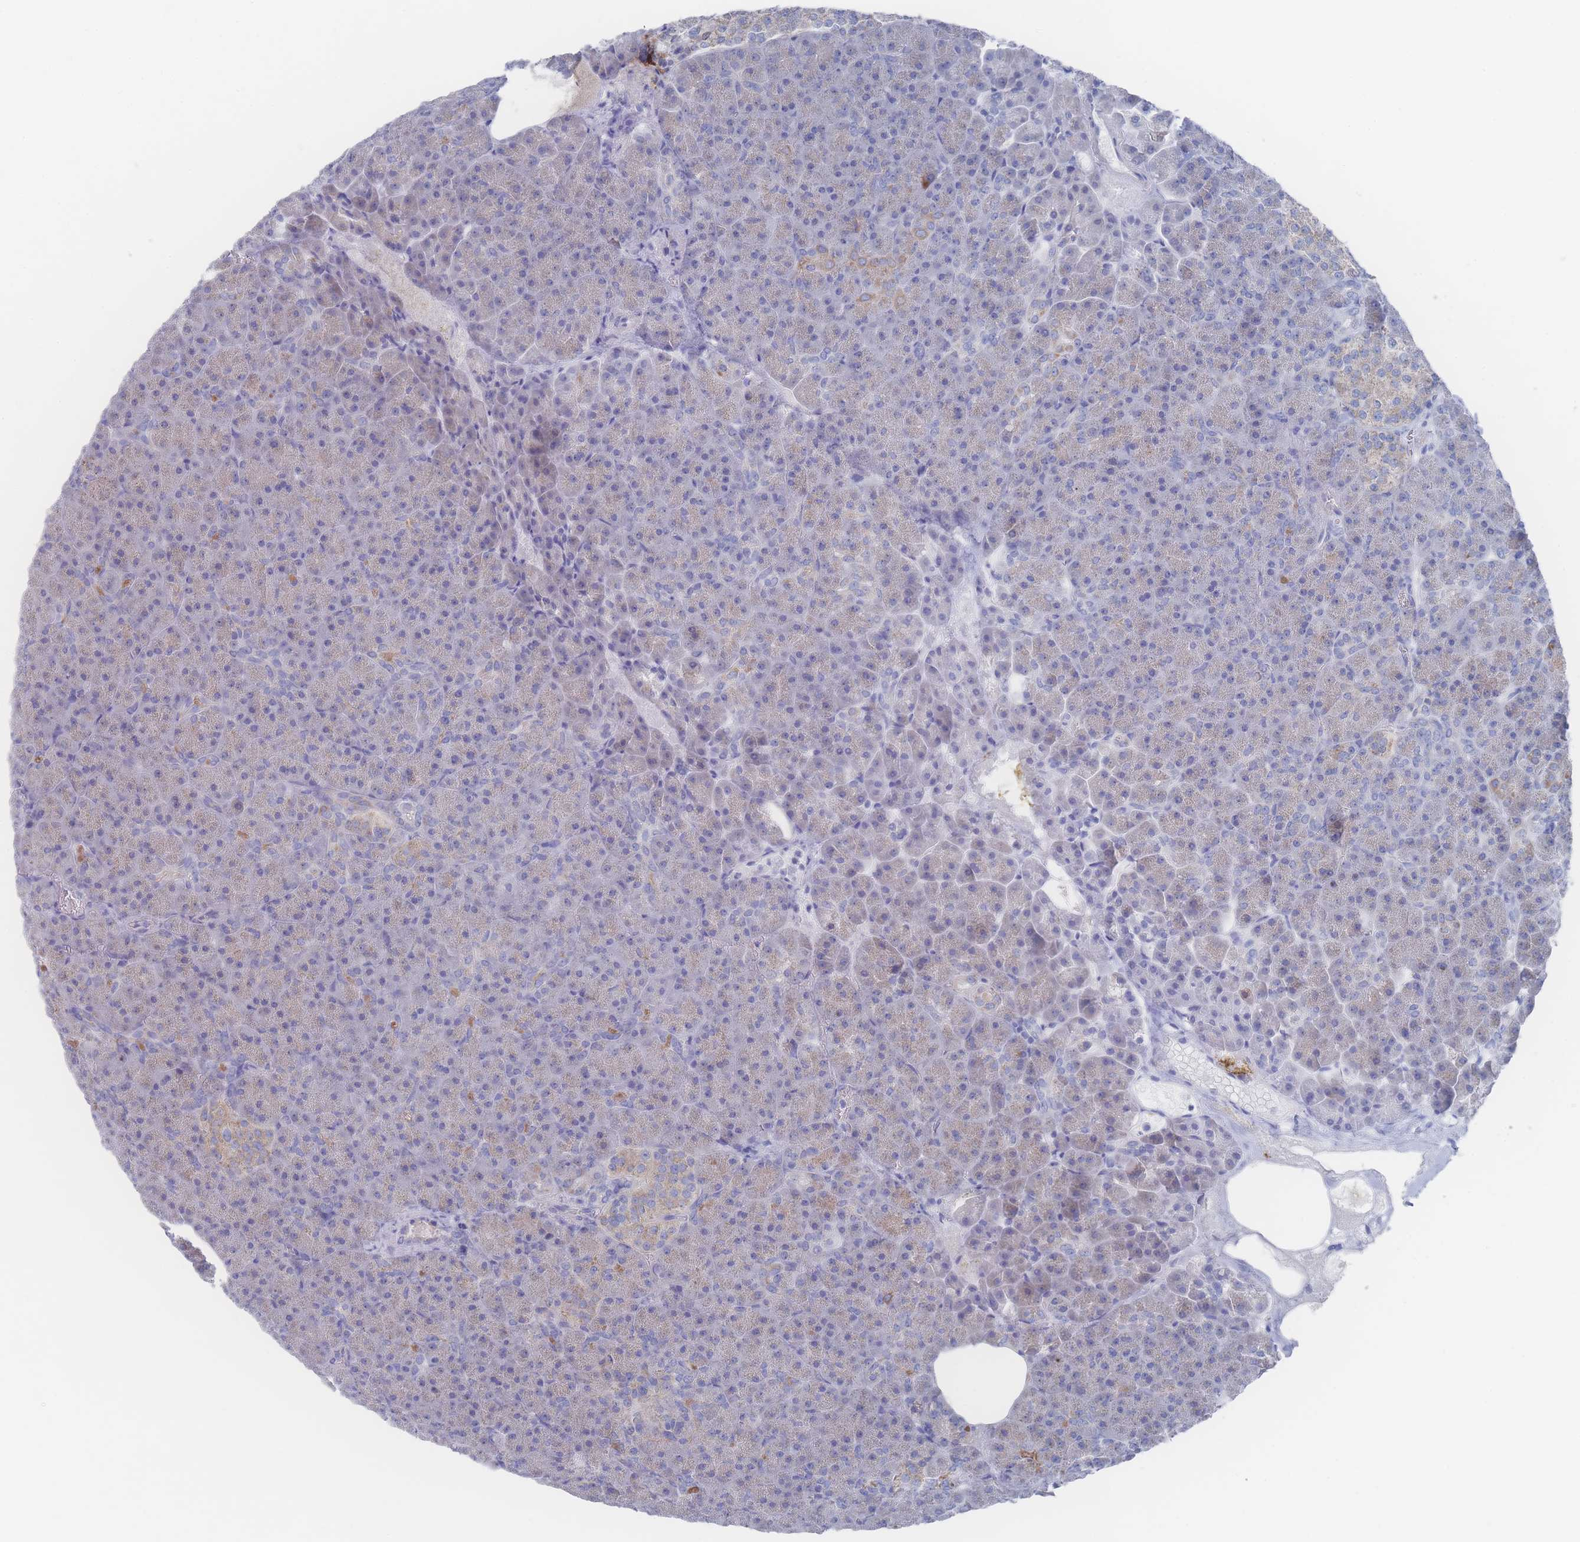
{"staining": {"intensity": "moderate", "quantity": "25%-75%", "location": "cytoplasmic/membranous"}, "tissue": "pancreas", "cell_type": "Exocrine glandular cells", "image_type": "normal", "snomed": [{"axis": "morphology", "description": "Normal tissue, NOS"}, {"axis": "topography", "description": "Pancreas"}], "caption": "Brown immunohistochemical staining in unremarkable human pancreas reveals moderate cytoplasmic/membranous staining in about 25%-75% of exocrine glandular cells.", "gene": "SNPH", "patient": {"sex": "female", "age": 74}}